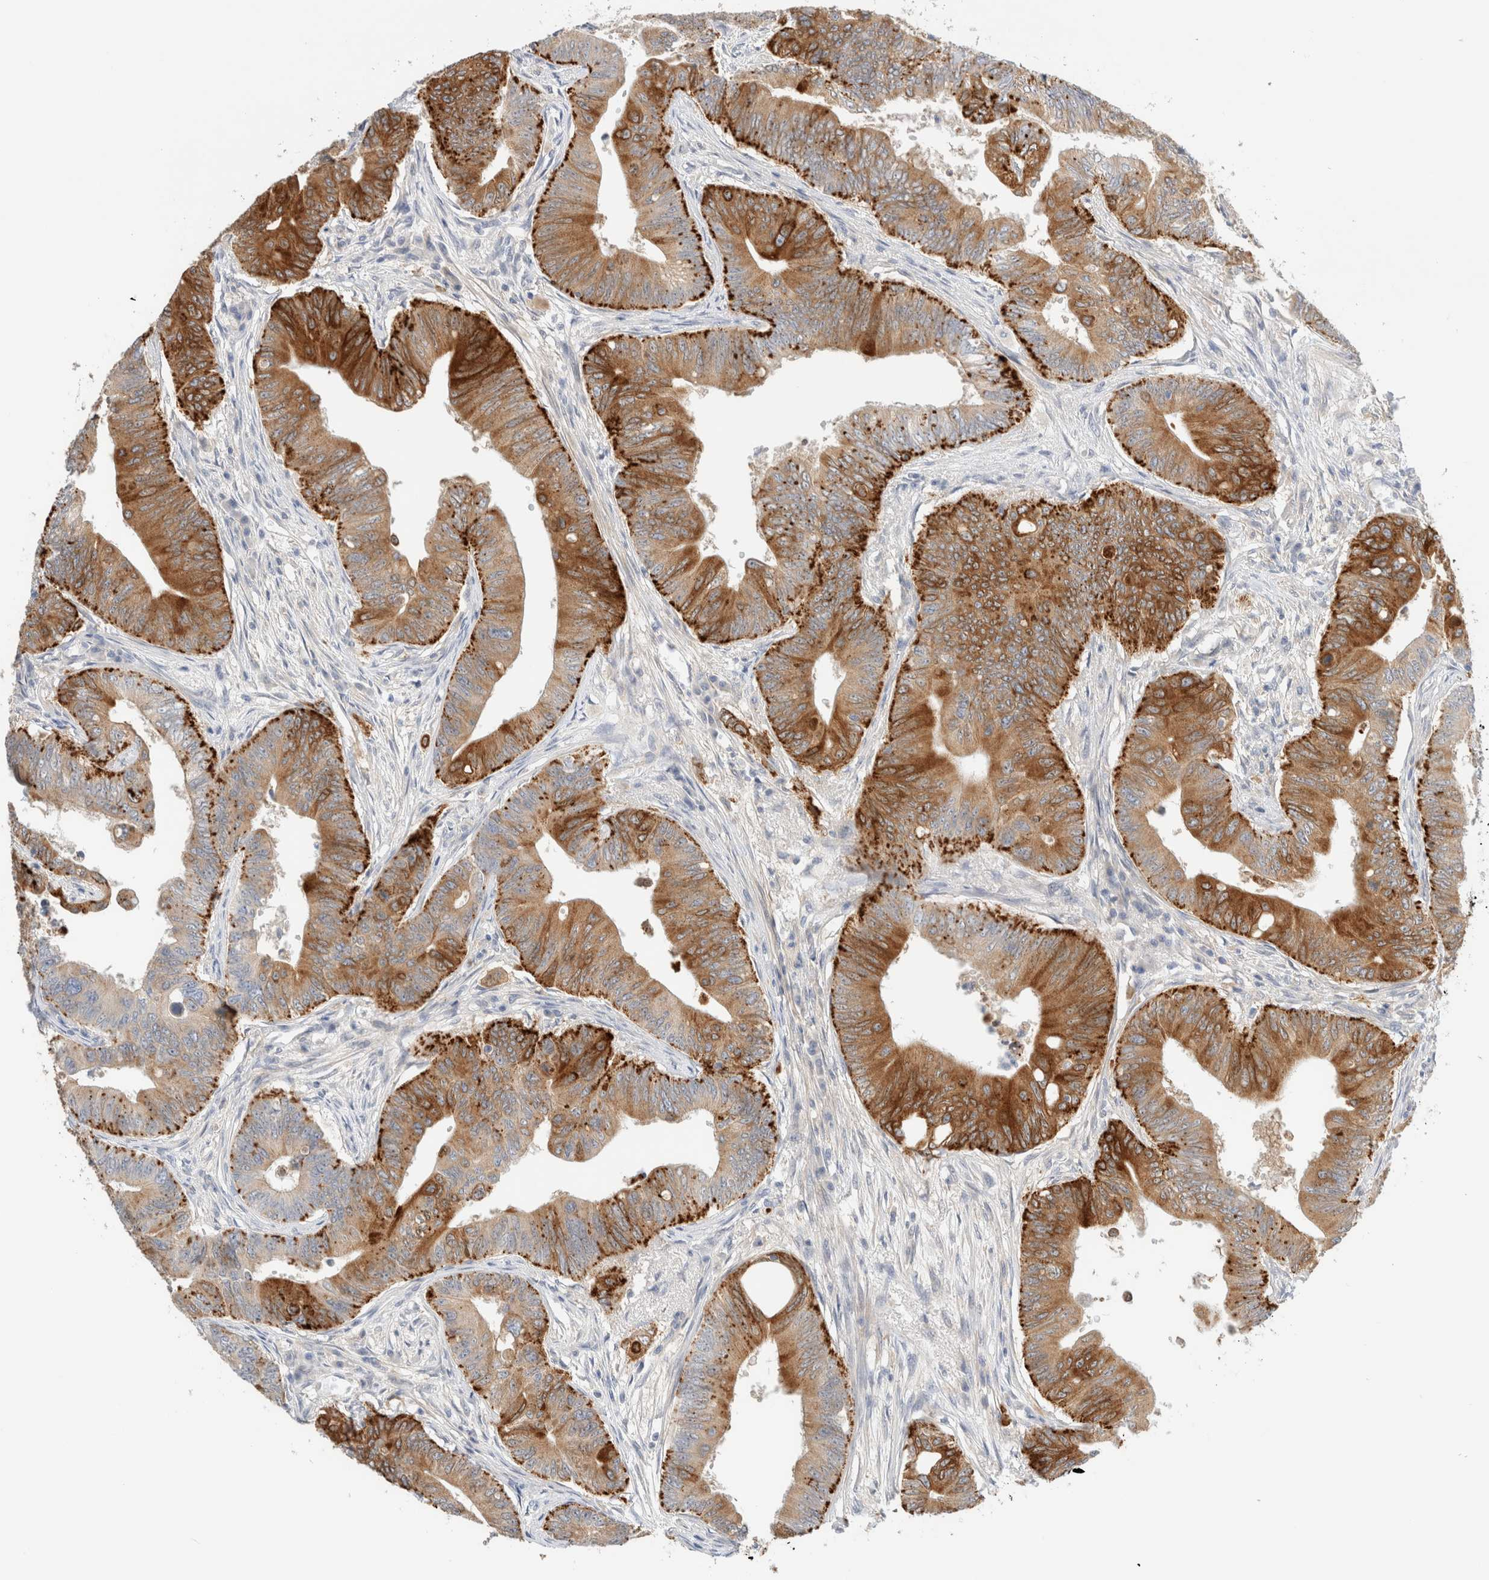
{"staining": {"intensity": "strong", "quantity": "25%-75%", "location": "cytoplasmic/membranous"}, "tissue": "colorectal cancer", "cell_type": "Tumor cells", "image_type": "cancer", "snomed": [{"axis": "morphology", "description": "Adenoma, NOS"}, {"axis": "morphology", "description": "Adenocarcinoma, NOS"}, {"axis": "topography", "description": "Colon"}], "caption": "Colorectal adenocarcinoma stained with DAB IHC reveals high levels of strong cytoplasmic/membranous expression in approximately 25%-75% of tumor cells.", "gene": "SDR16C5", "patient": {"sex": "male", "age": 79}}